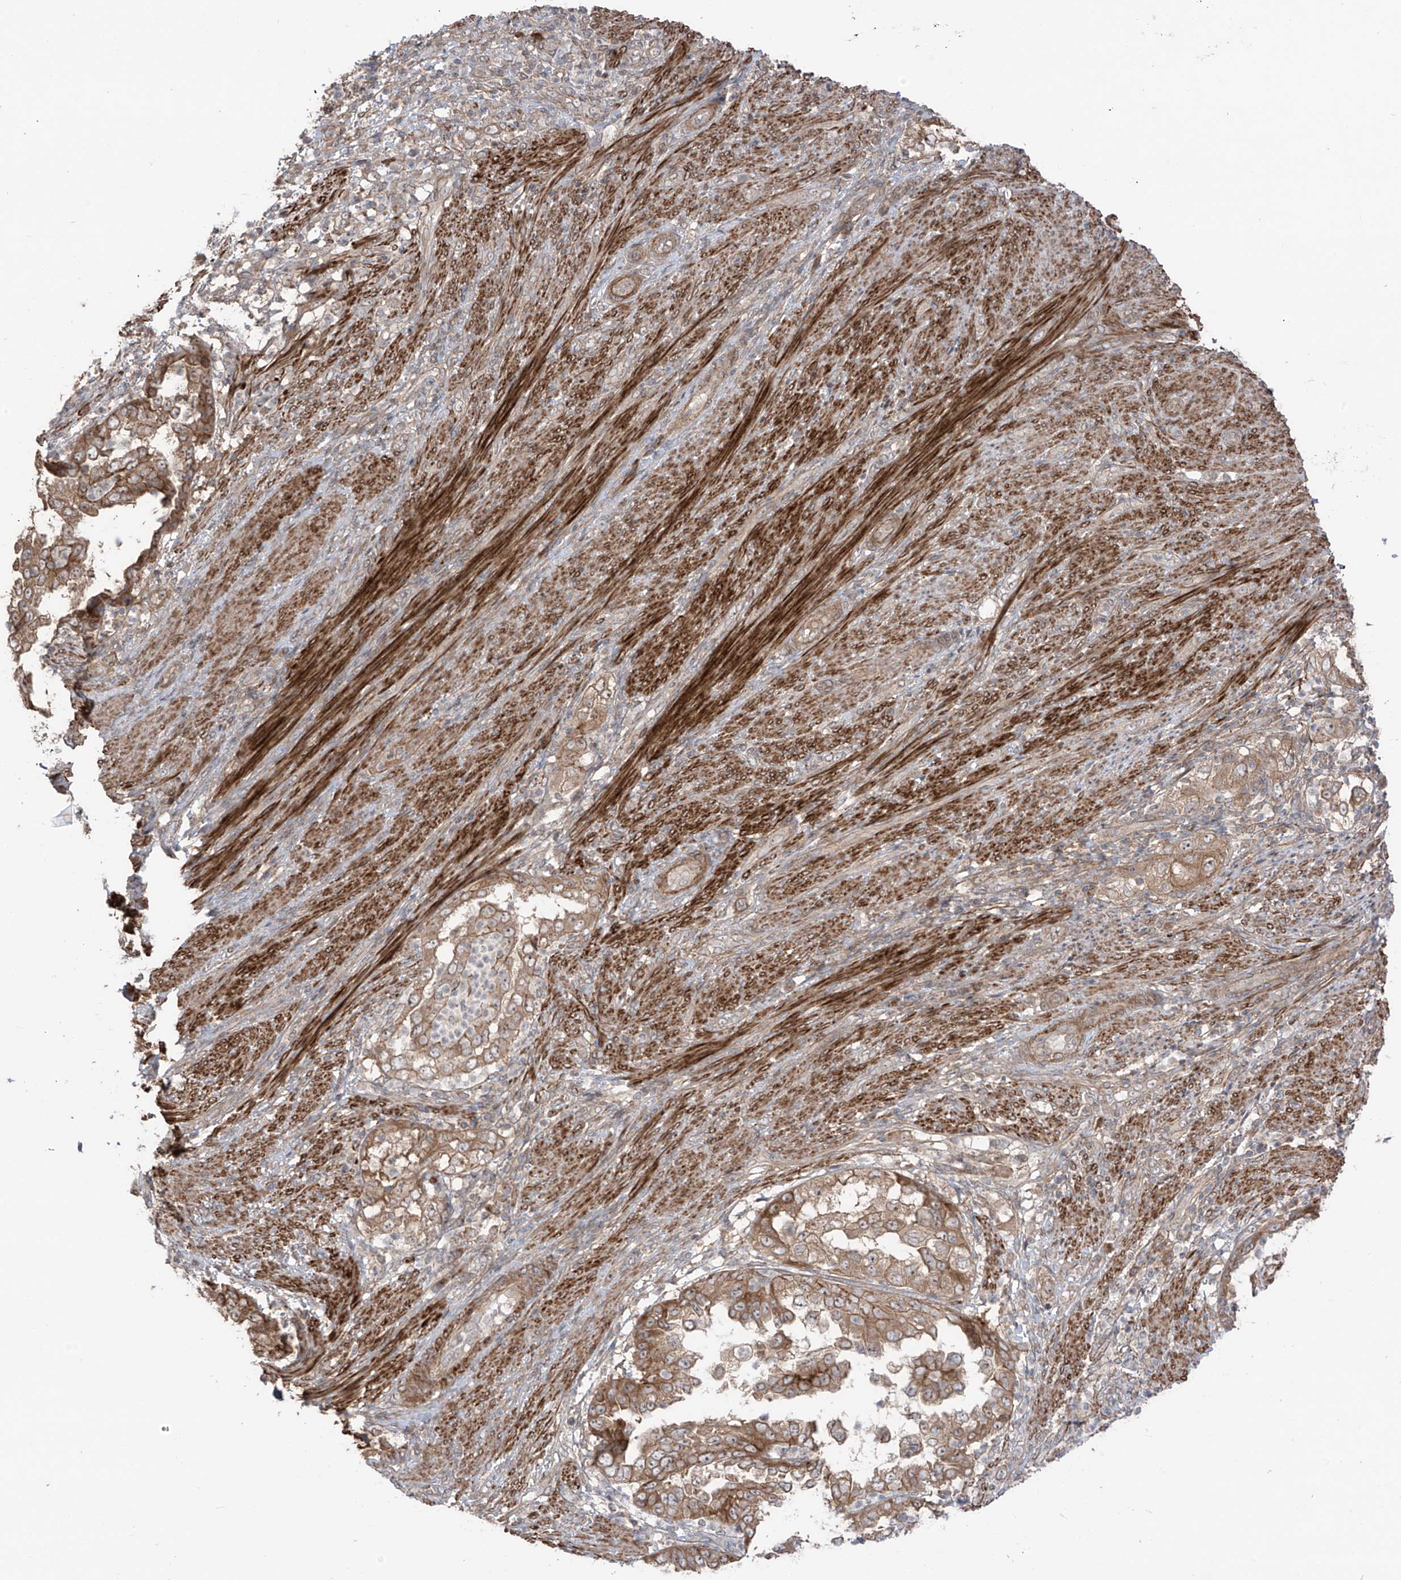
{"staining": {"intensity": "moderate", "quantity": ">75%", "location": "cytoplasmic/membranous"}, "tissue": "endometrial cancer", "cell_type": "Tumor cells", "image_type": "cancer", "snomed": [{"axis": "morphology", "description": "Adenocarcinoma, NOS"}, {"axis": "topography", "description": "Endometrium"}], "caption": "DAB immunohistochemical staining of human endometrial adenocarcinoma demonstrates moderate cytoplasmic/membranous protein expression in about >75% of tumor cells. Ihc stains the protein in brown and the nuclei are stained blue.", "gene": "LRRC74A", "patient": {"sex": "female", "age": 85}}